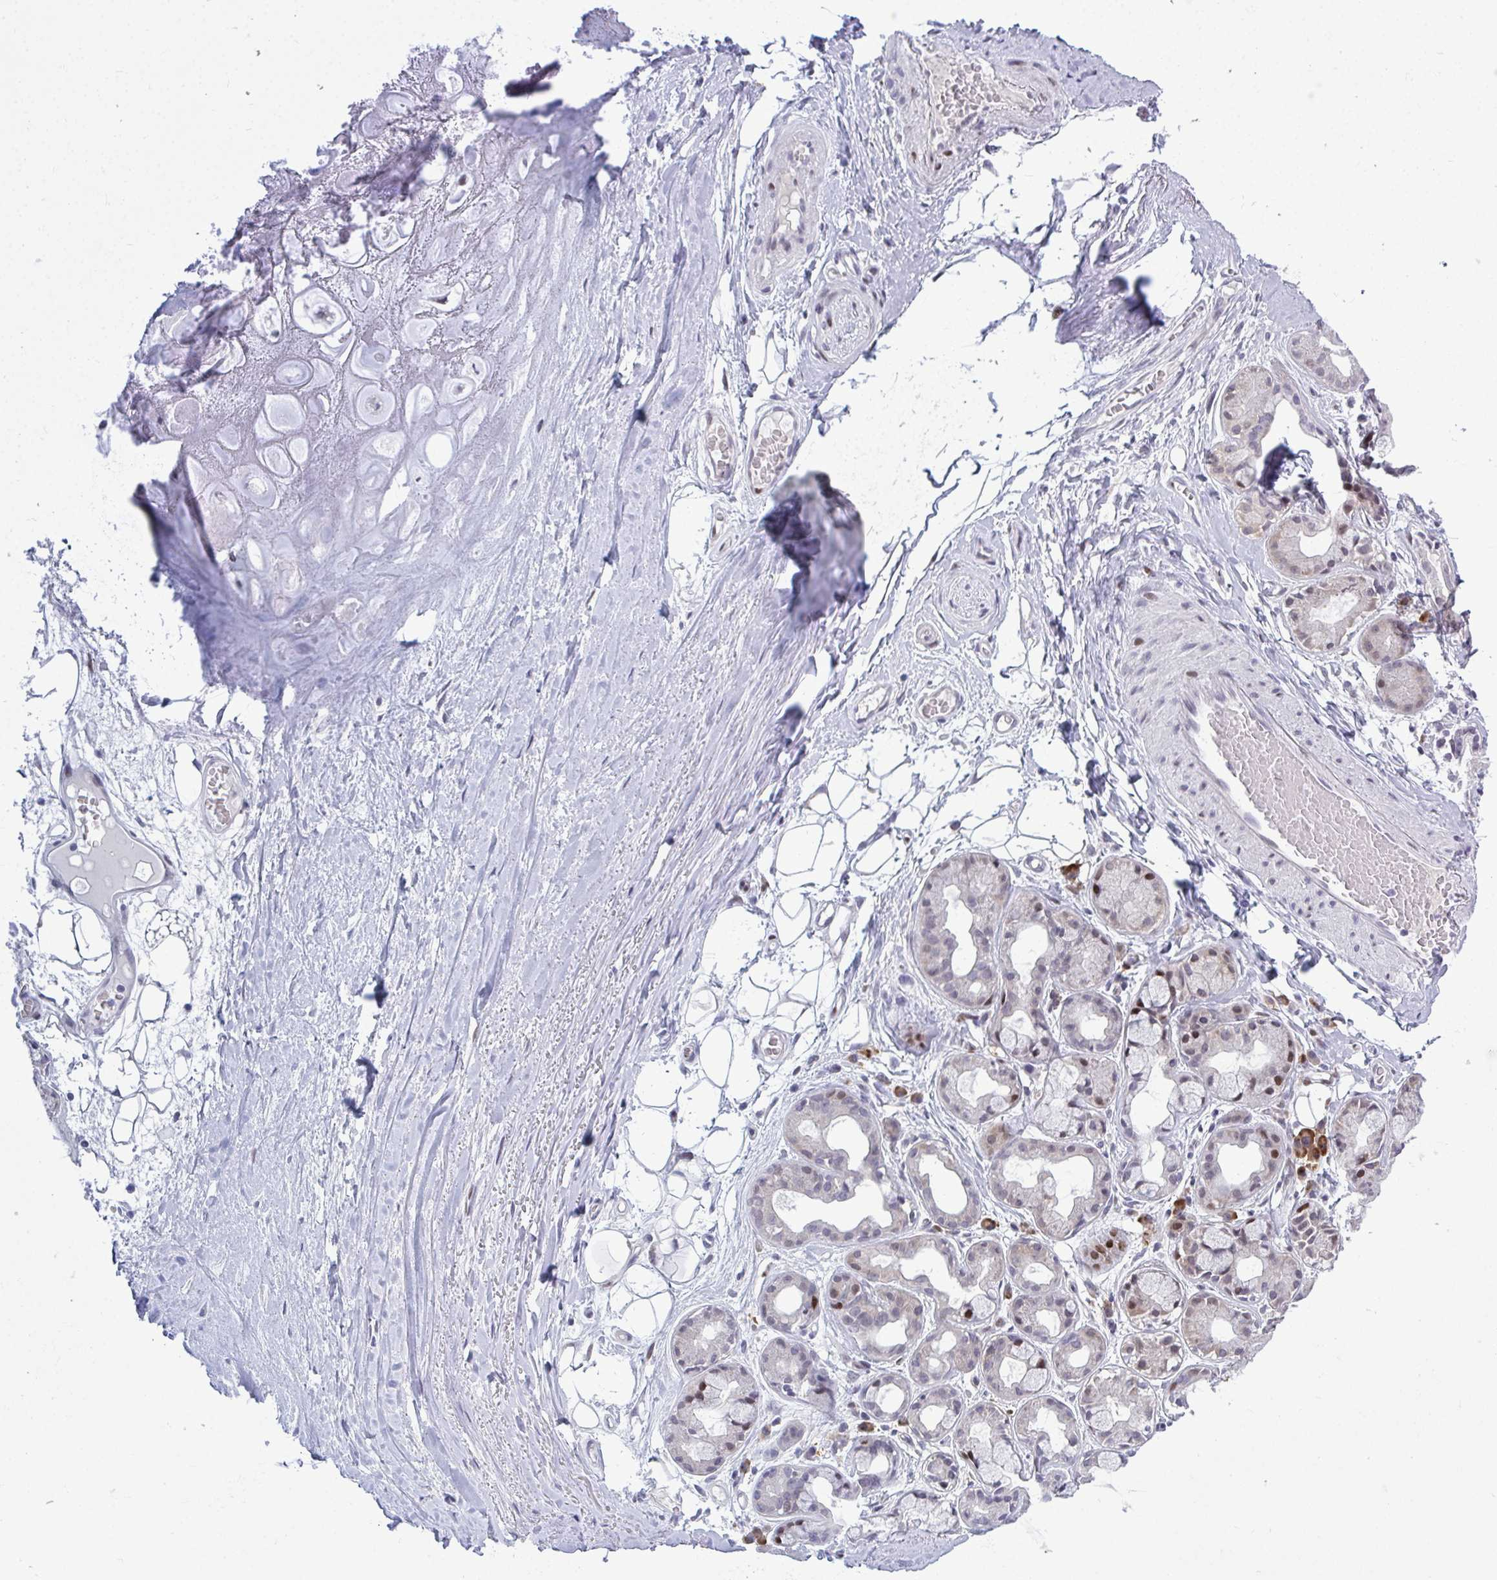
{"staining": {"intensity": "negative", "quantity": "none", "location": "none"}, "tissue": "adipose tissue", "cell_type": "Adipocytes", "image_type": "normal", "snomed": [{"axis": "morphology", "description": "Normal tissue, NOS"}, {"axis": "topography", "description": "Lymph node"}, {"axis": "topography", "description": "Cartilage tissue"}, {"axis": "topography", "description": "Nasopharynx"}], "caption": "Photomicrograph shows no significant protein positivity in adipocytes of benign adipose tissue.", "gene": "TAB1", "patient": {"sex": "male", "age": 63}}